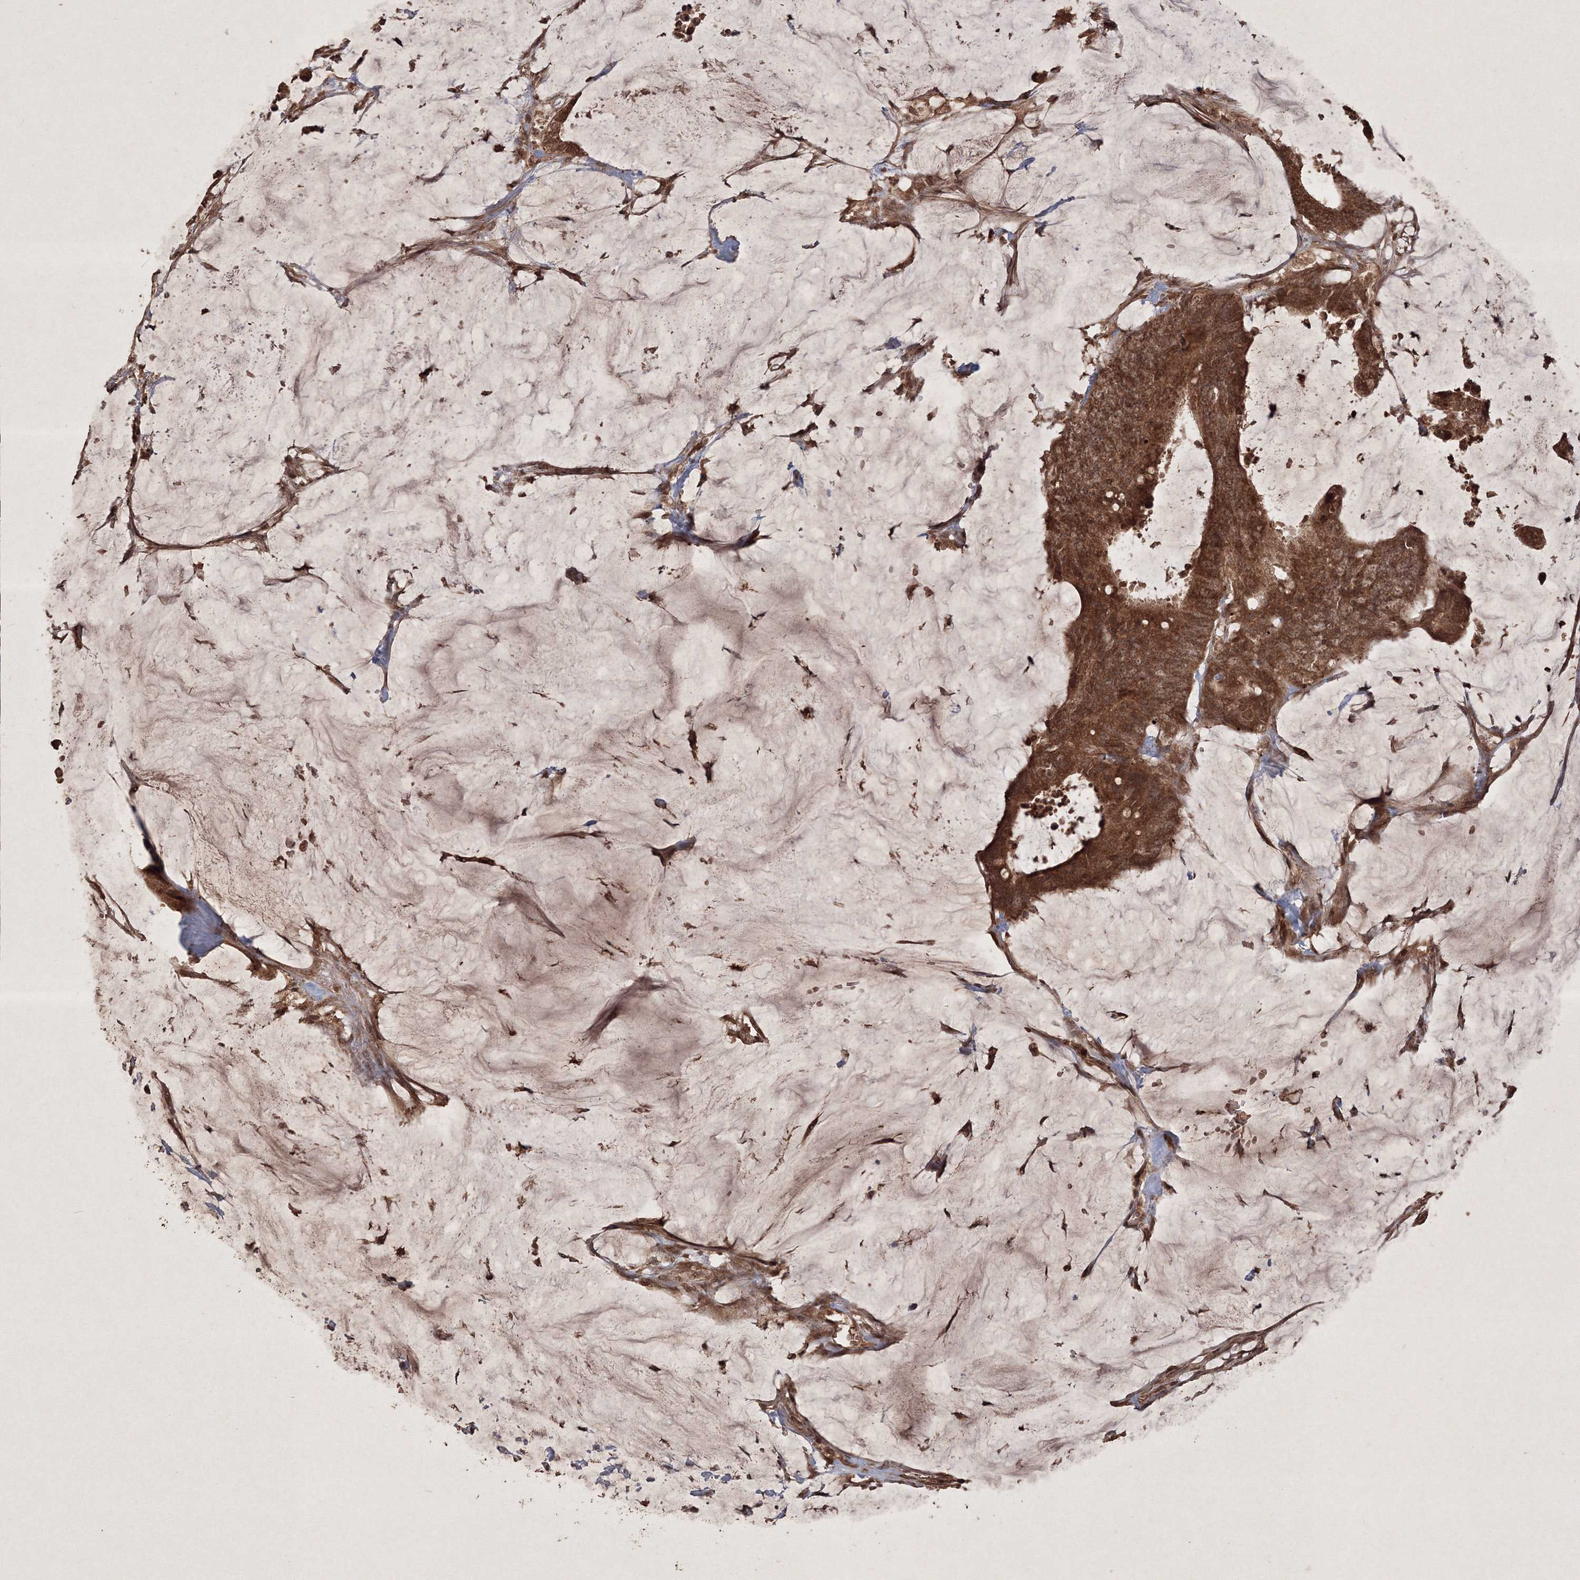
{"staining": {"intensity": "moderate", "quantity": ">75%", "location": "cytoplasmic/membranous,nuclear"}, "tissue": "colorectal cancer", "cell_type": "Tumor cells", "image_type": "cancer", "snomed": [{"axis": "morphology", "description": "Adenocarcinoma, NOS"}, {"axis": "topography", "description": "Rectum"}], "caption": "Immunohistochemistry (IHC) (DAB) staining of human colorectal adenocarcinoma shows moderate cytoplasmic/membranous and nuclear protein expression in approximately >75% of tumor cells.", "gene": "PELI3", "patient": {"sex": "female", "age": 66}}